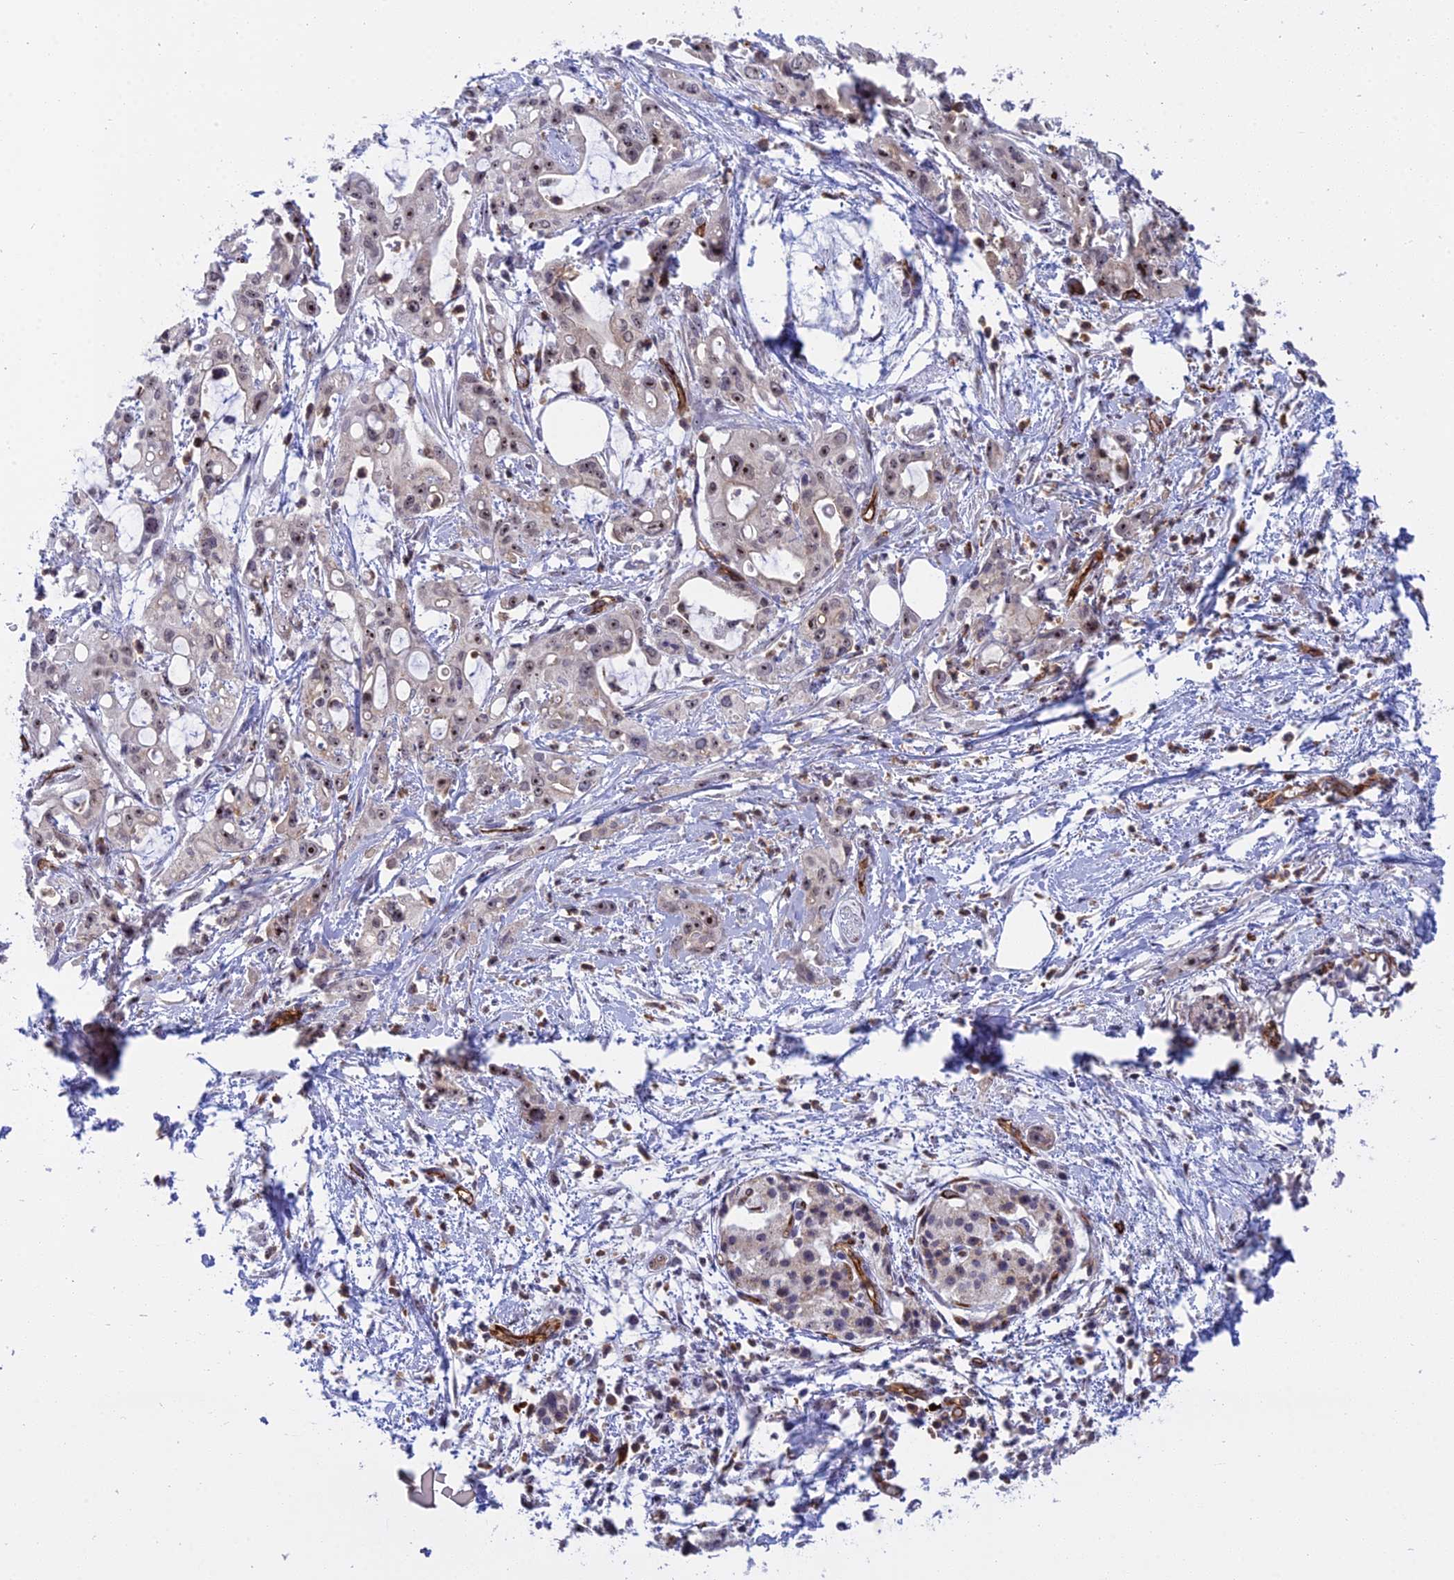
{"staining": {"intensity": "weak", "quantity": "25%-75%", "location": "nuclear"}, "tissue": "pancreatic cancer", "cell_type": "Tumor cells", "image_type": "cancer", "snomed": [{"axis": "morphology", "description": "Adenocarcinoma, NOS"}, {"axis": "topography", "description": "Pancreas"}], "caption": "Pancreatic adenocarcinoma stained with IHC demonstrates weak nuclear expression in about 25%-75% of tumor cells.", "gene": "MPND", "patient": {"sex": "male", "age": 68}}